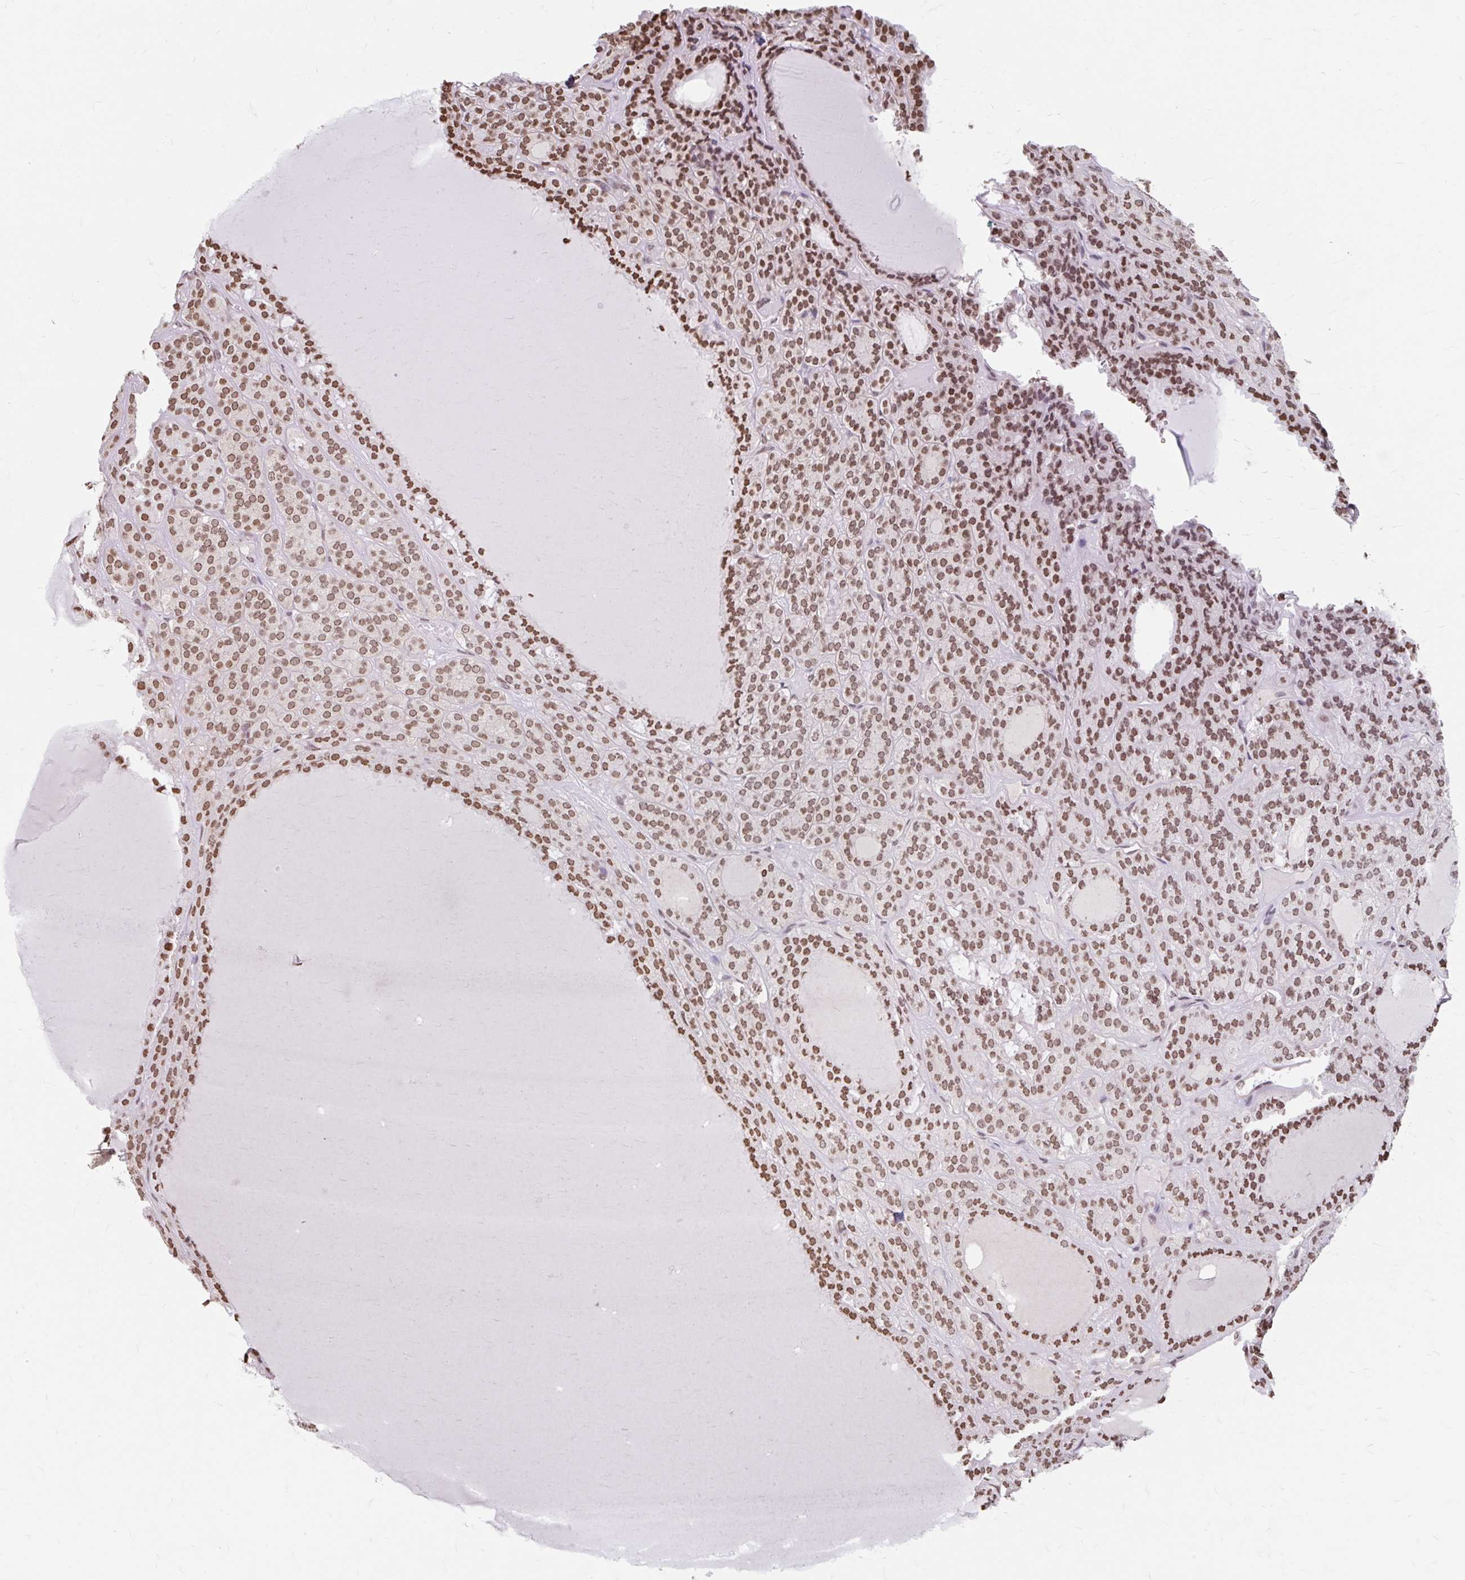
{"staining": {"intensity": "moderate", "quantity": ">75%", "location": "nuclear"}, "tissue": "thyroid cancer", "cell_type": "Tumor cells", "image_type": "cancer", "snomed": [{"axis": "morphology", "description": "Follicular adenoma carcinoma, NOS"}, {"axis": "topography", "description": "Thyroid gland"}], "caption": "Protein staining of thyroid follicular adenoma carcinoma tissue exhibits moderate nuclear staining in approximately >75% of tumor cells.", "gene": "ORC3", "patient": {"sex": "female", "age": 63}}